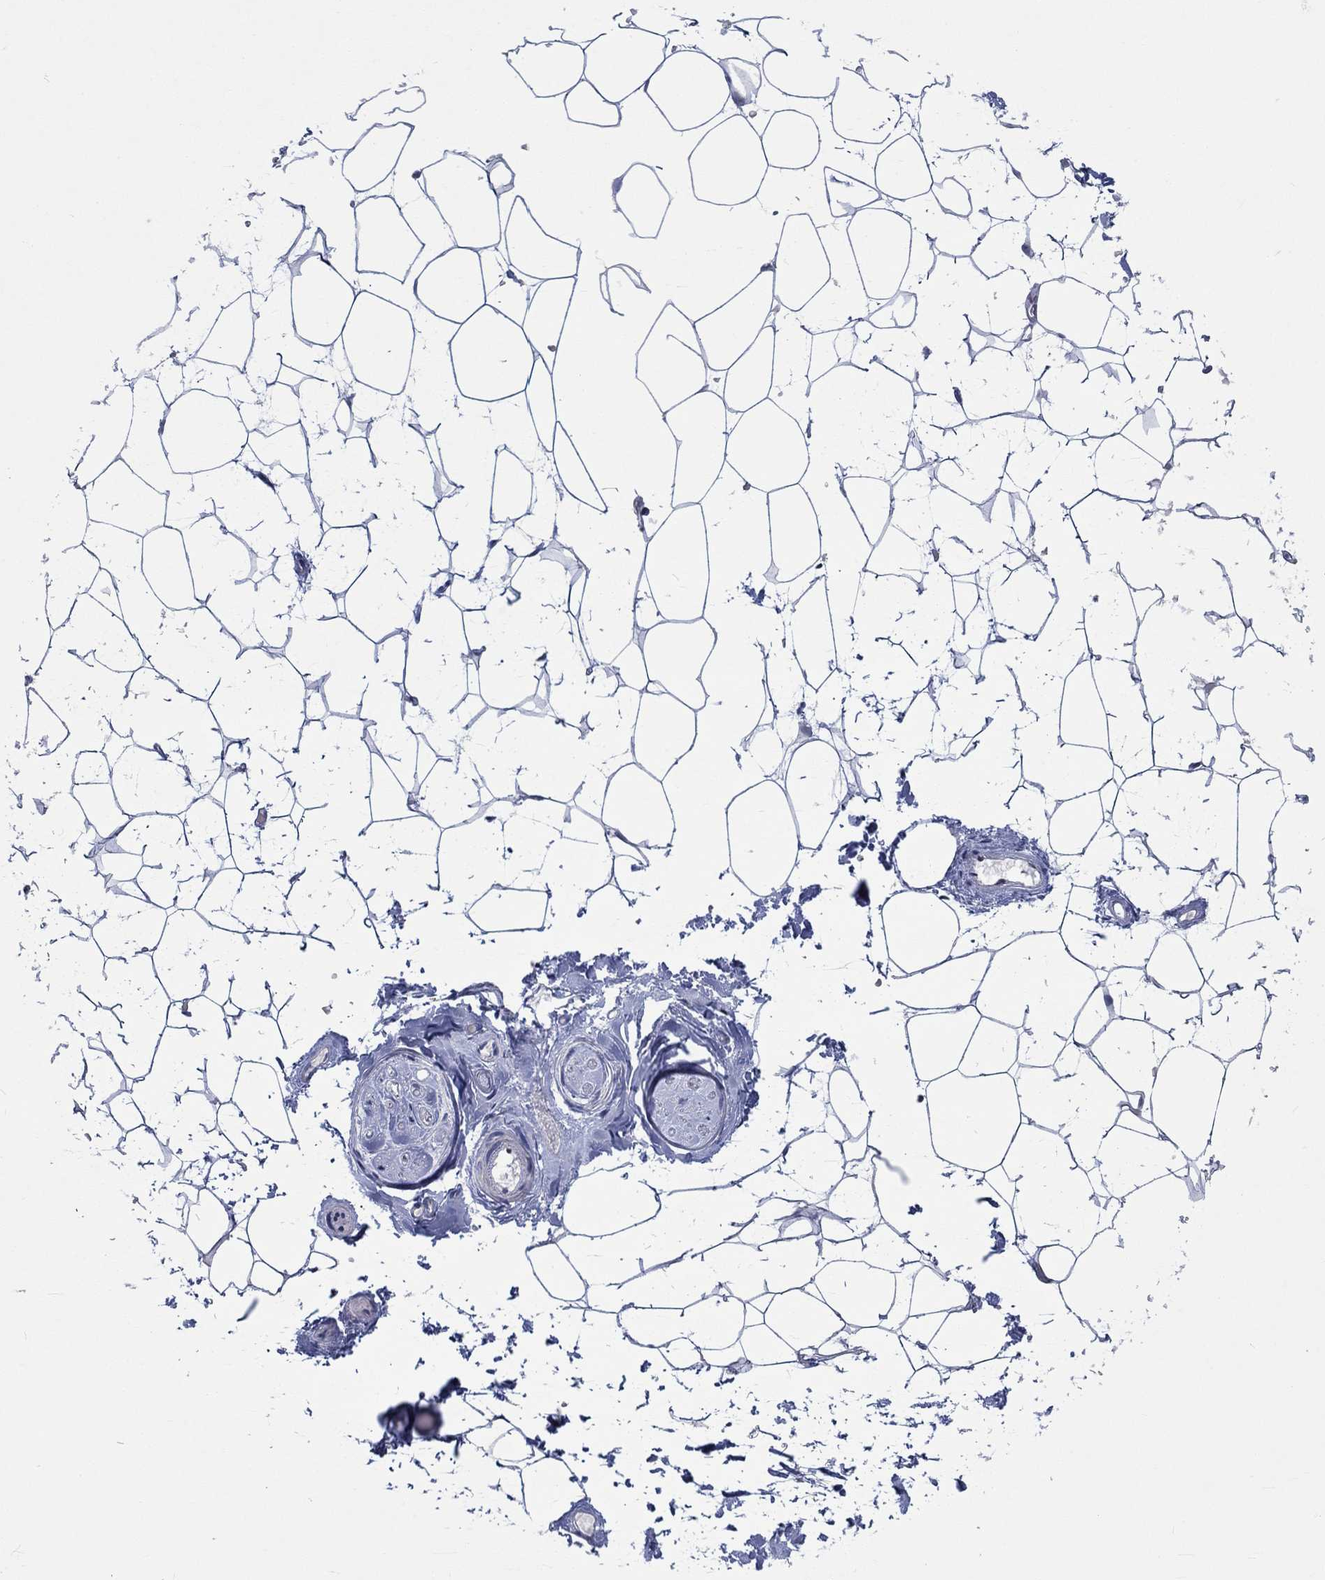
{"staining": {"intensity": "negative", "quantity": "none", "location": "none"}, "tissue": "adipose tissue", "cell_type": "Adipocytes", "image_type": "normal", "snomed": [{"axis": "morphology", "description": "Normal tissue, NOS"}, {"axis": "topography", "description": "Skin"}, {"axis": "topography", "description": "Peripheral nerve tissue"}], "caption": "A micrograph of human adipose tissue is negative for staining in adipocytes. (DAB (3,3'-diaminobenzidine) immunohistochemistry visualized using brightfield microscopy, high magnification).", "gene": "NEU3", "patient": {"sex": "female", "age": 56}}